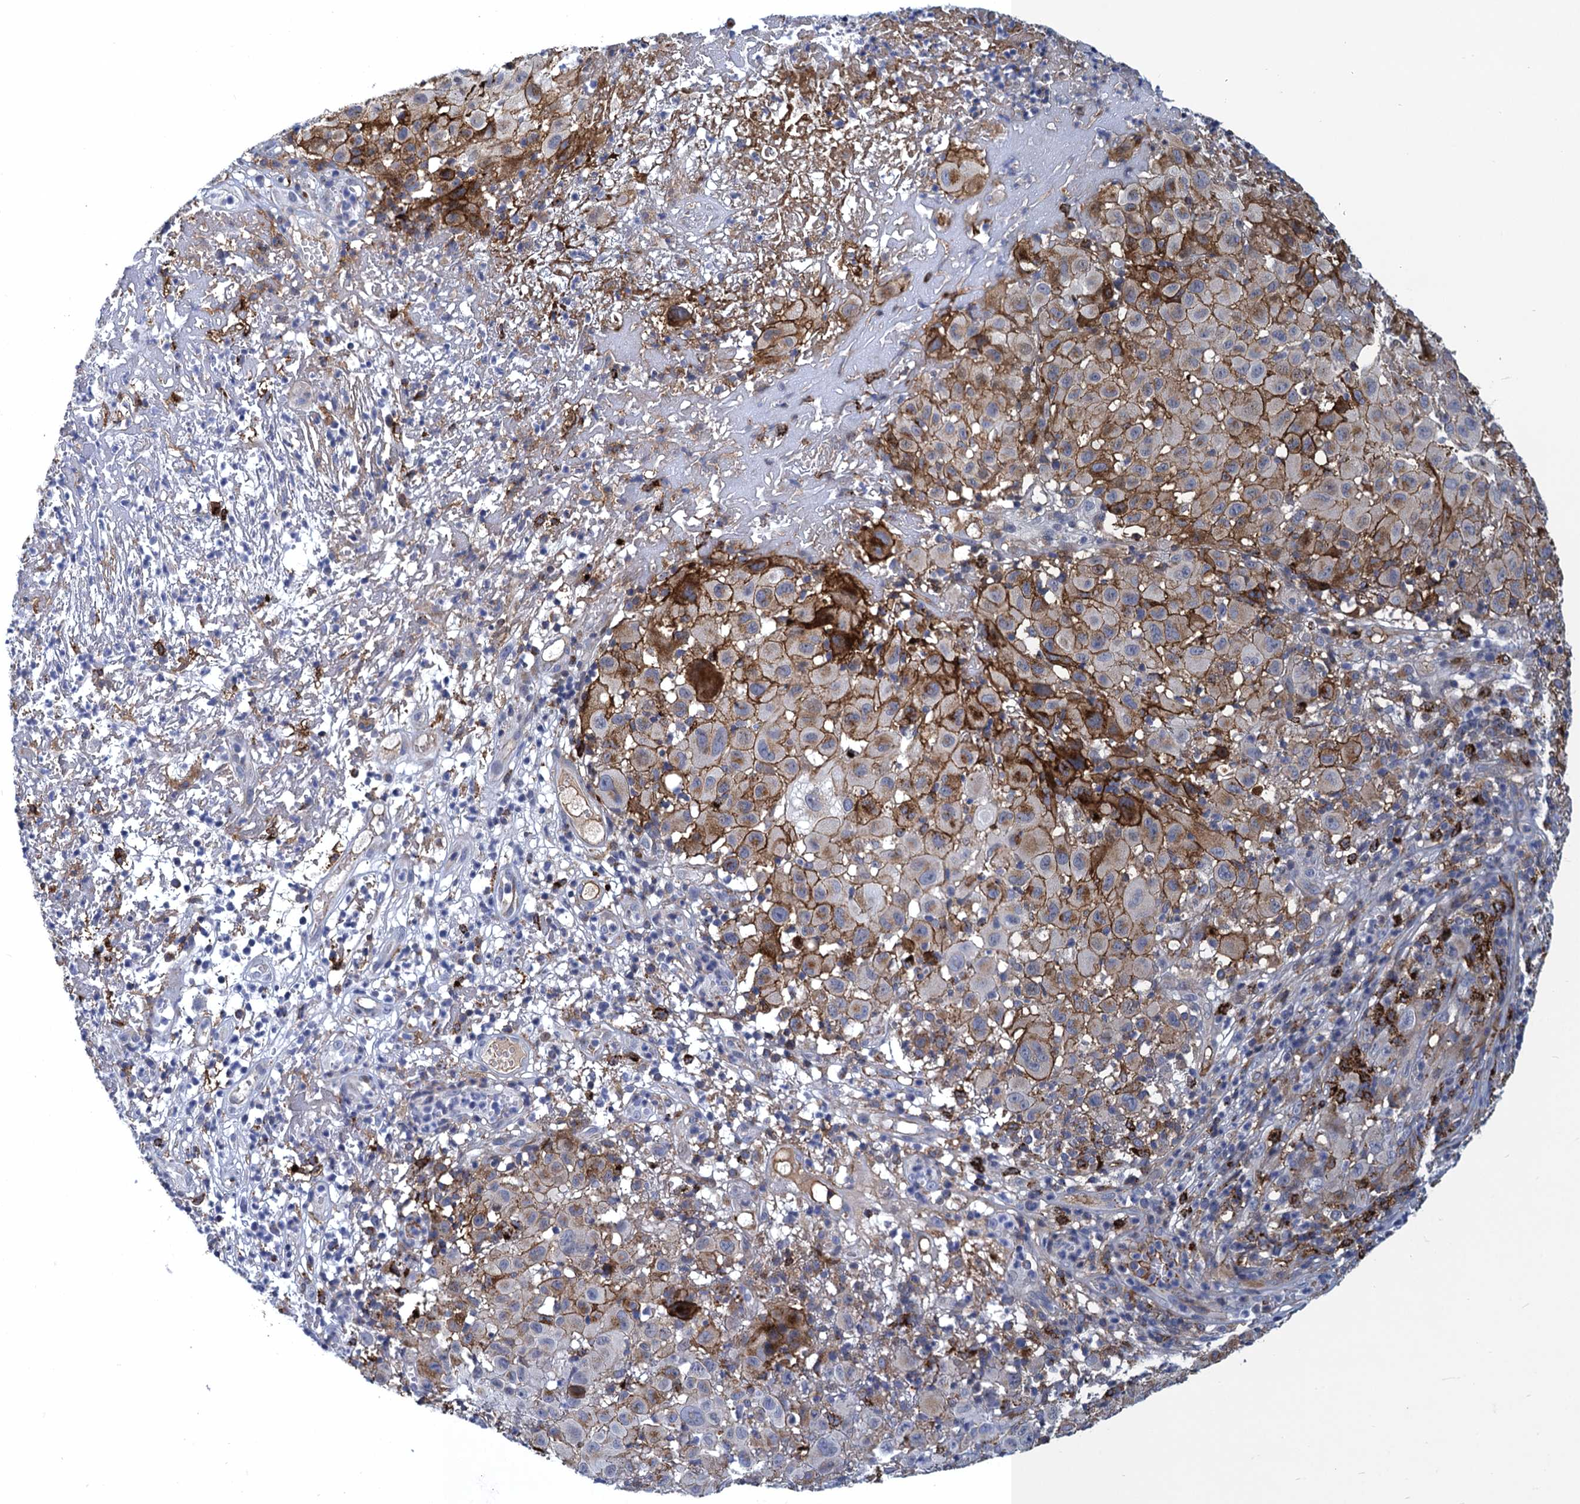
{"staining": {"intensity": "moderate", "quantity": ">75%", "location": "cytoplasmic/membranous"}, "tissue": "melanoma", "cell_type": "Tumor cells", "image_type": "cancer", "snomed": [{"axis": "morphology", "description": "Malignant melanoma, NOS"}, {"axis": "topography", "description": "Skin"}], "caption": "The photomicrograph shows staining of malignant melanoma, revealing moderate cytoplasmic/membranous protein expression (brown color) within tumor cells. The staining is performed using DAB (3,3'-diaminobenzidine) brown chromogen to label protein expression. The nuclei are counter-stained blue using hematoxylin.", "gene": "DNHD1", "patient": {"sex": "male", "age": 73}}